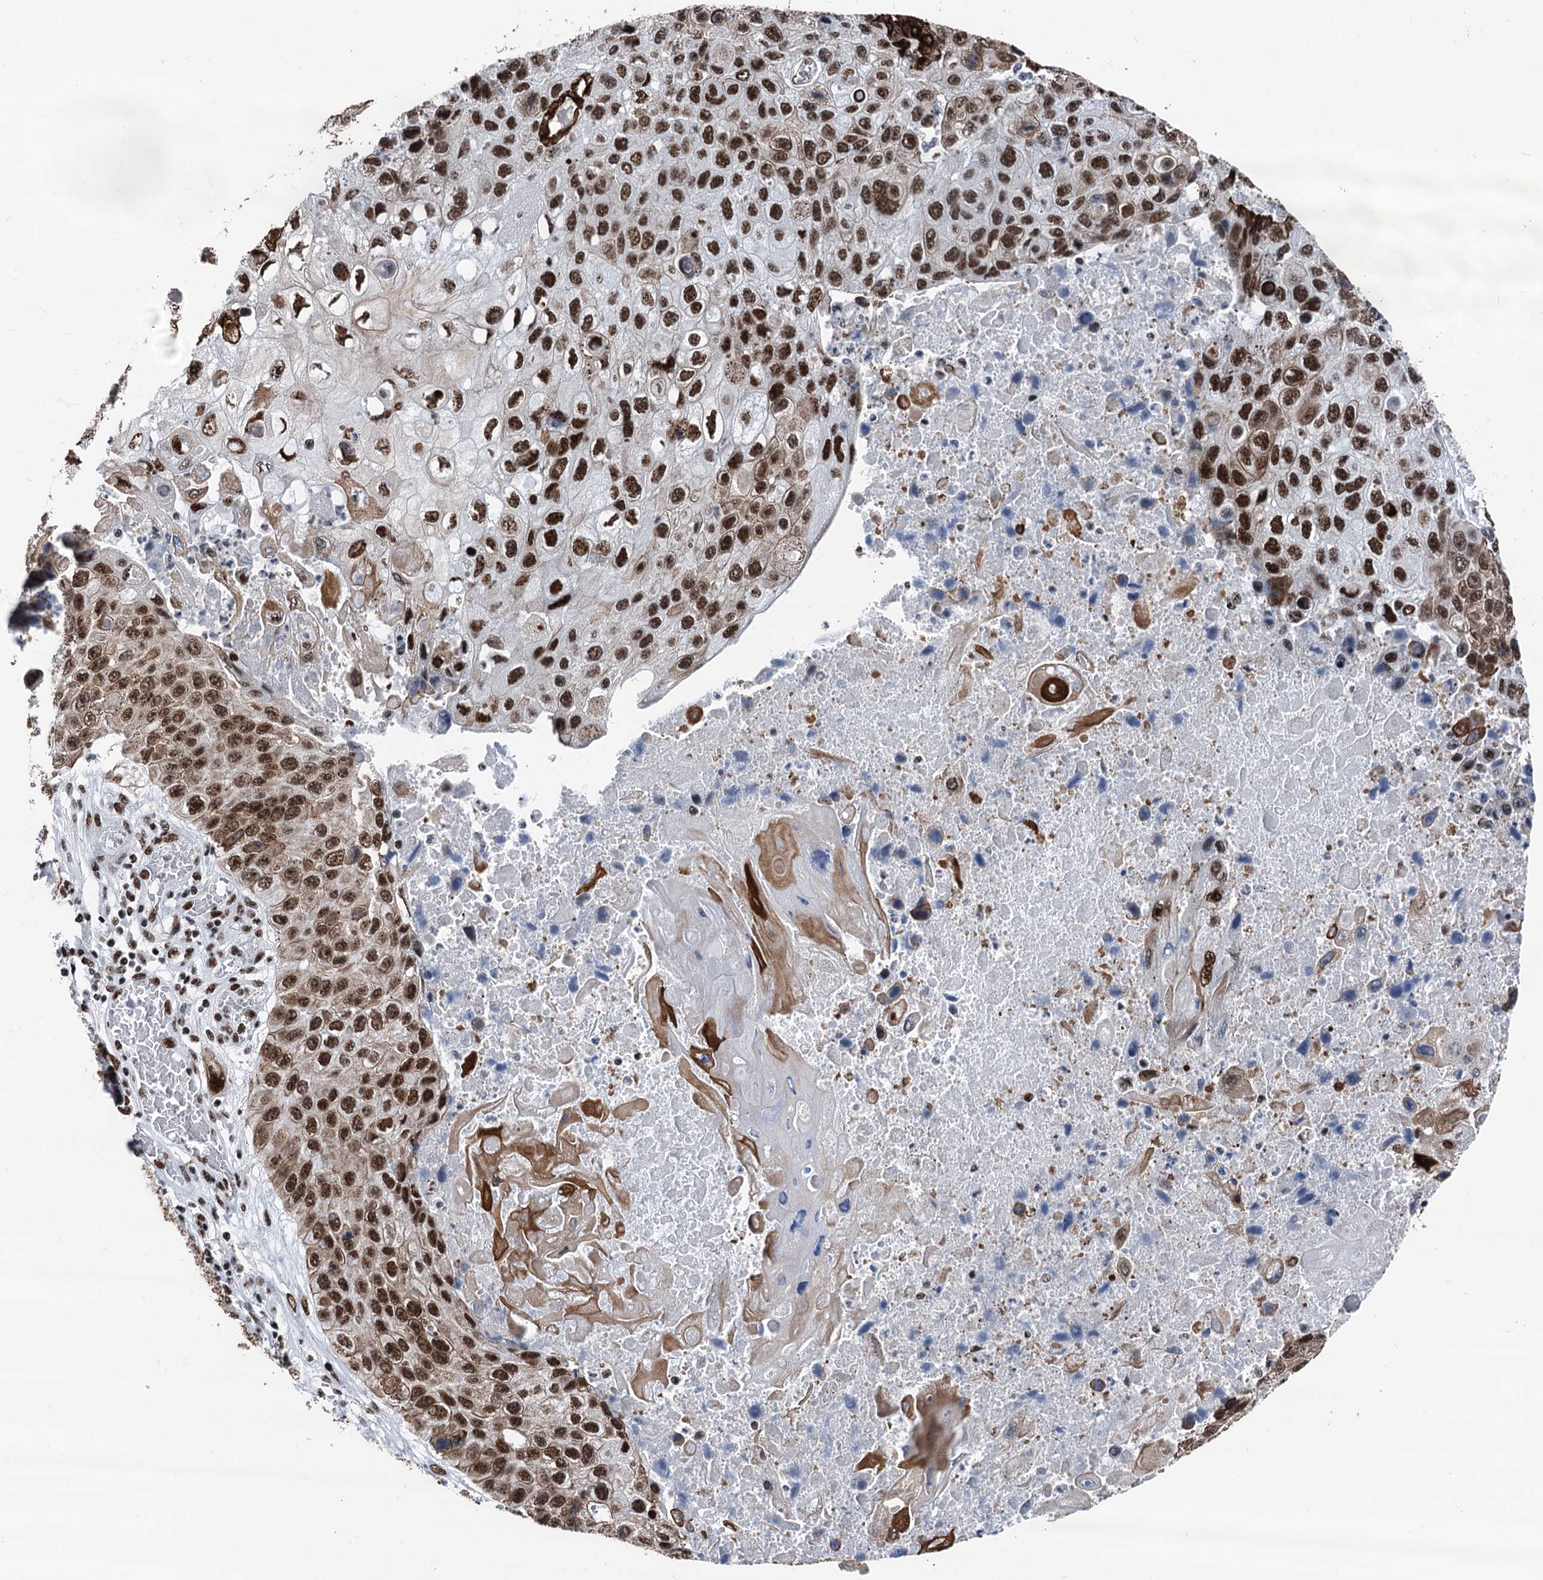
{"staining": {"intensity": "strong", "quantity": ">75%", "location": "nuclear"}, "tissue": "lung cancer", "cell_type": "Tumor cells", "image_type": "cancer", "snomed": [{"axis": "morphology", "description": "Squamous cell carcinoma, NOS"}, {"axis": "topography", "description": "Lung"}], "caption": "Strong nuclear protein positivity is identified in about >75% of tumor cells in lung squamous cell carcinoma.", "gene": "DDX23", "patient": {"sex": "male", "age": 61}}